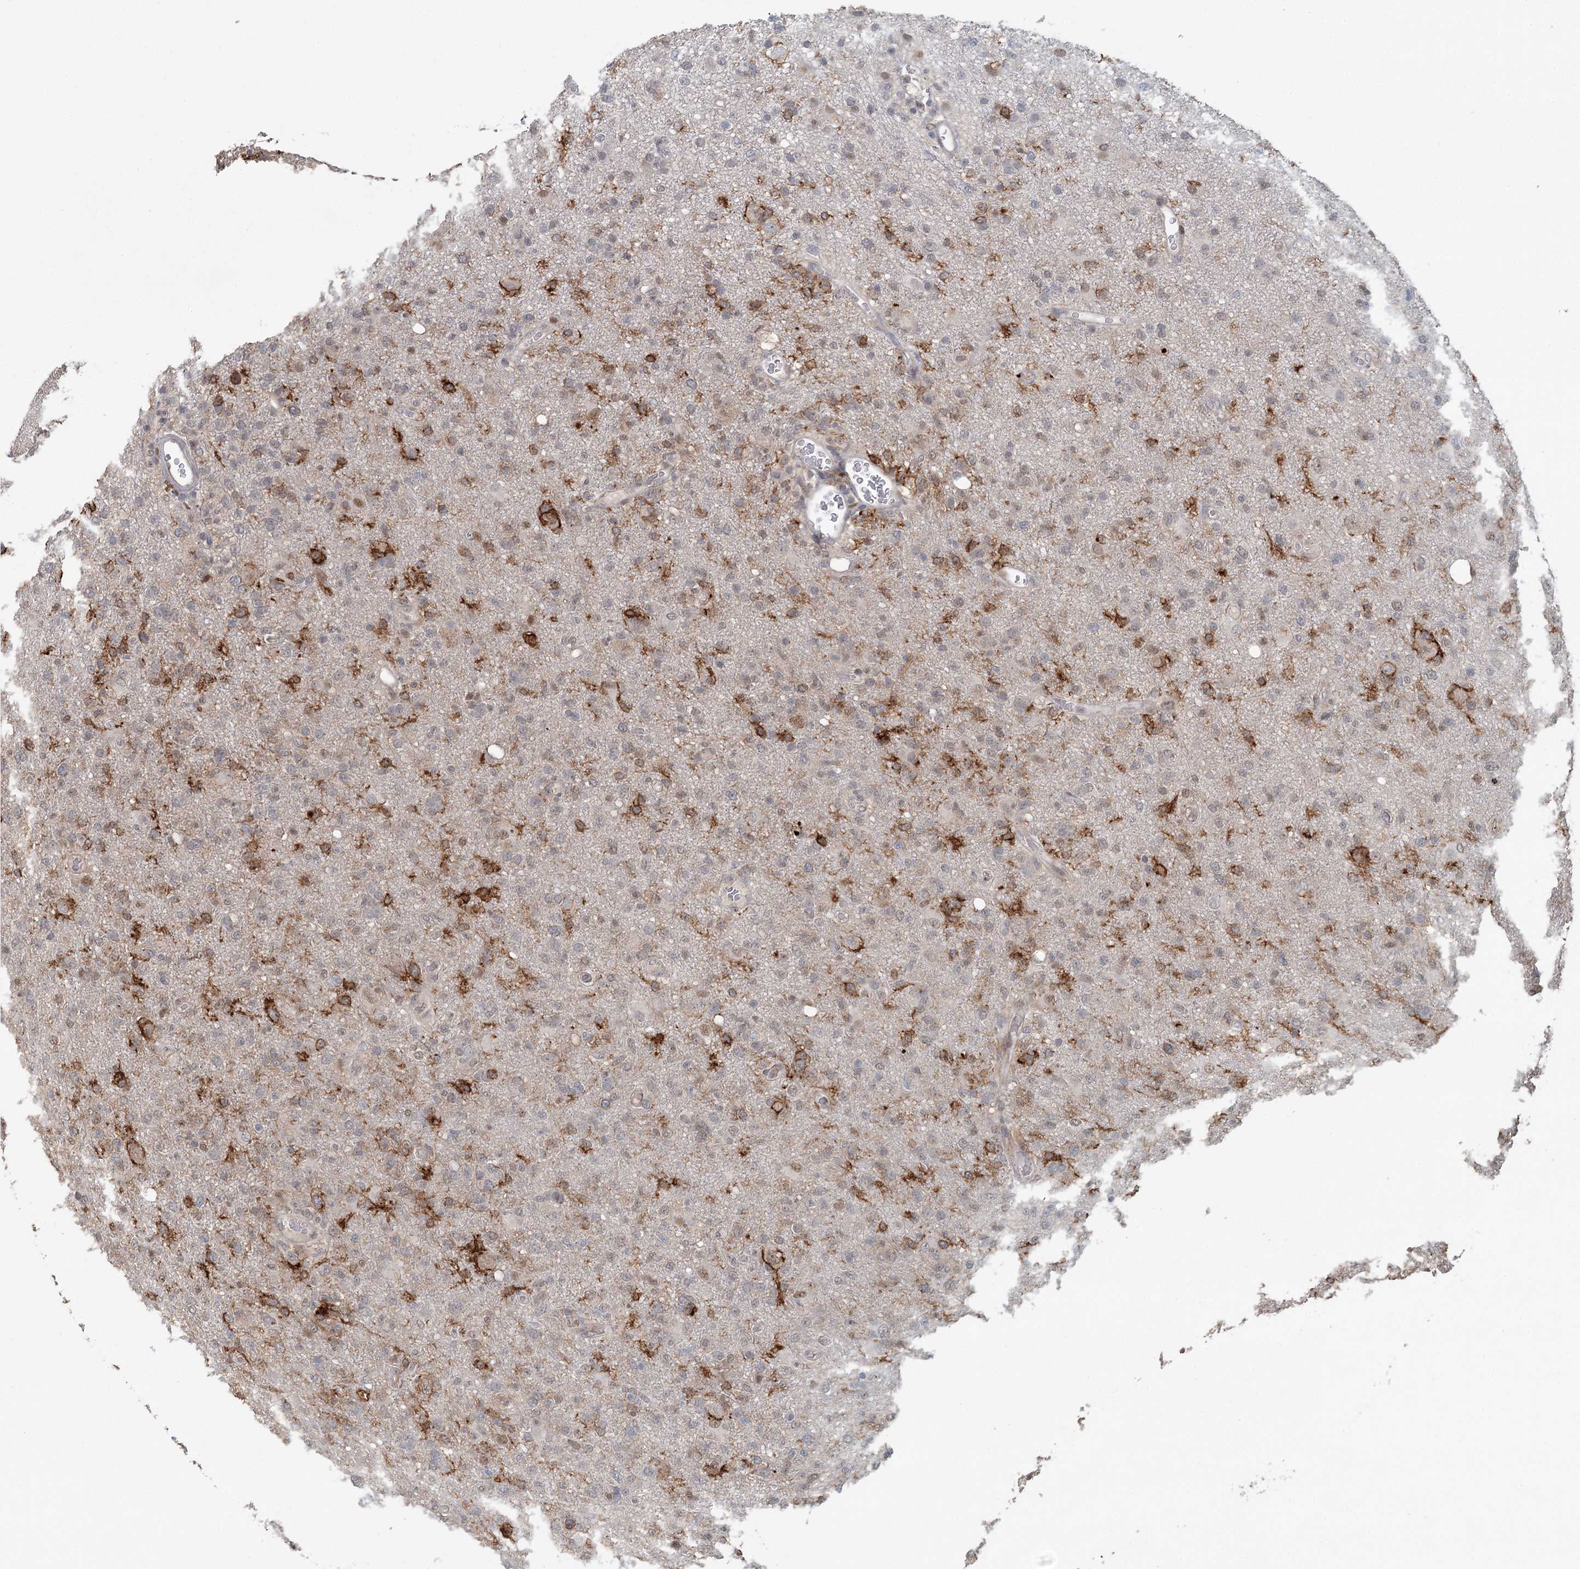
{"staining": {"intensity": "moderate", "quantity": "25%-75%", "location": "cytoplasmic/membranous,nuclear"}, "tissue": "glioma", "cell_type": "Tumor cells", "image_type": "cancer", "snomed": [{"axis": "morphology", "description": "Glioma, malignant, High grade"}, {"axis": "topography", "description": "Brain"}], "caption": "Protein analysis of malignant high-grade glioma tissue shows moderate cytoplasmic/membranous and nuclear expression in about 25%-75% of tumor cells. Using DAB (brown) and hematoxylin (blue) stains, captured at high magnification using brightfield microscopy.", "gene": "ADK", "patient": {"sex": "female", "age": 57}}